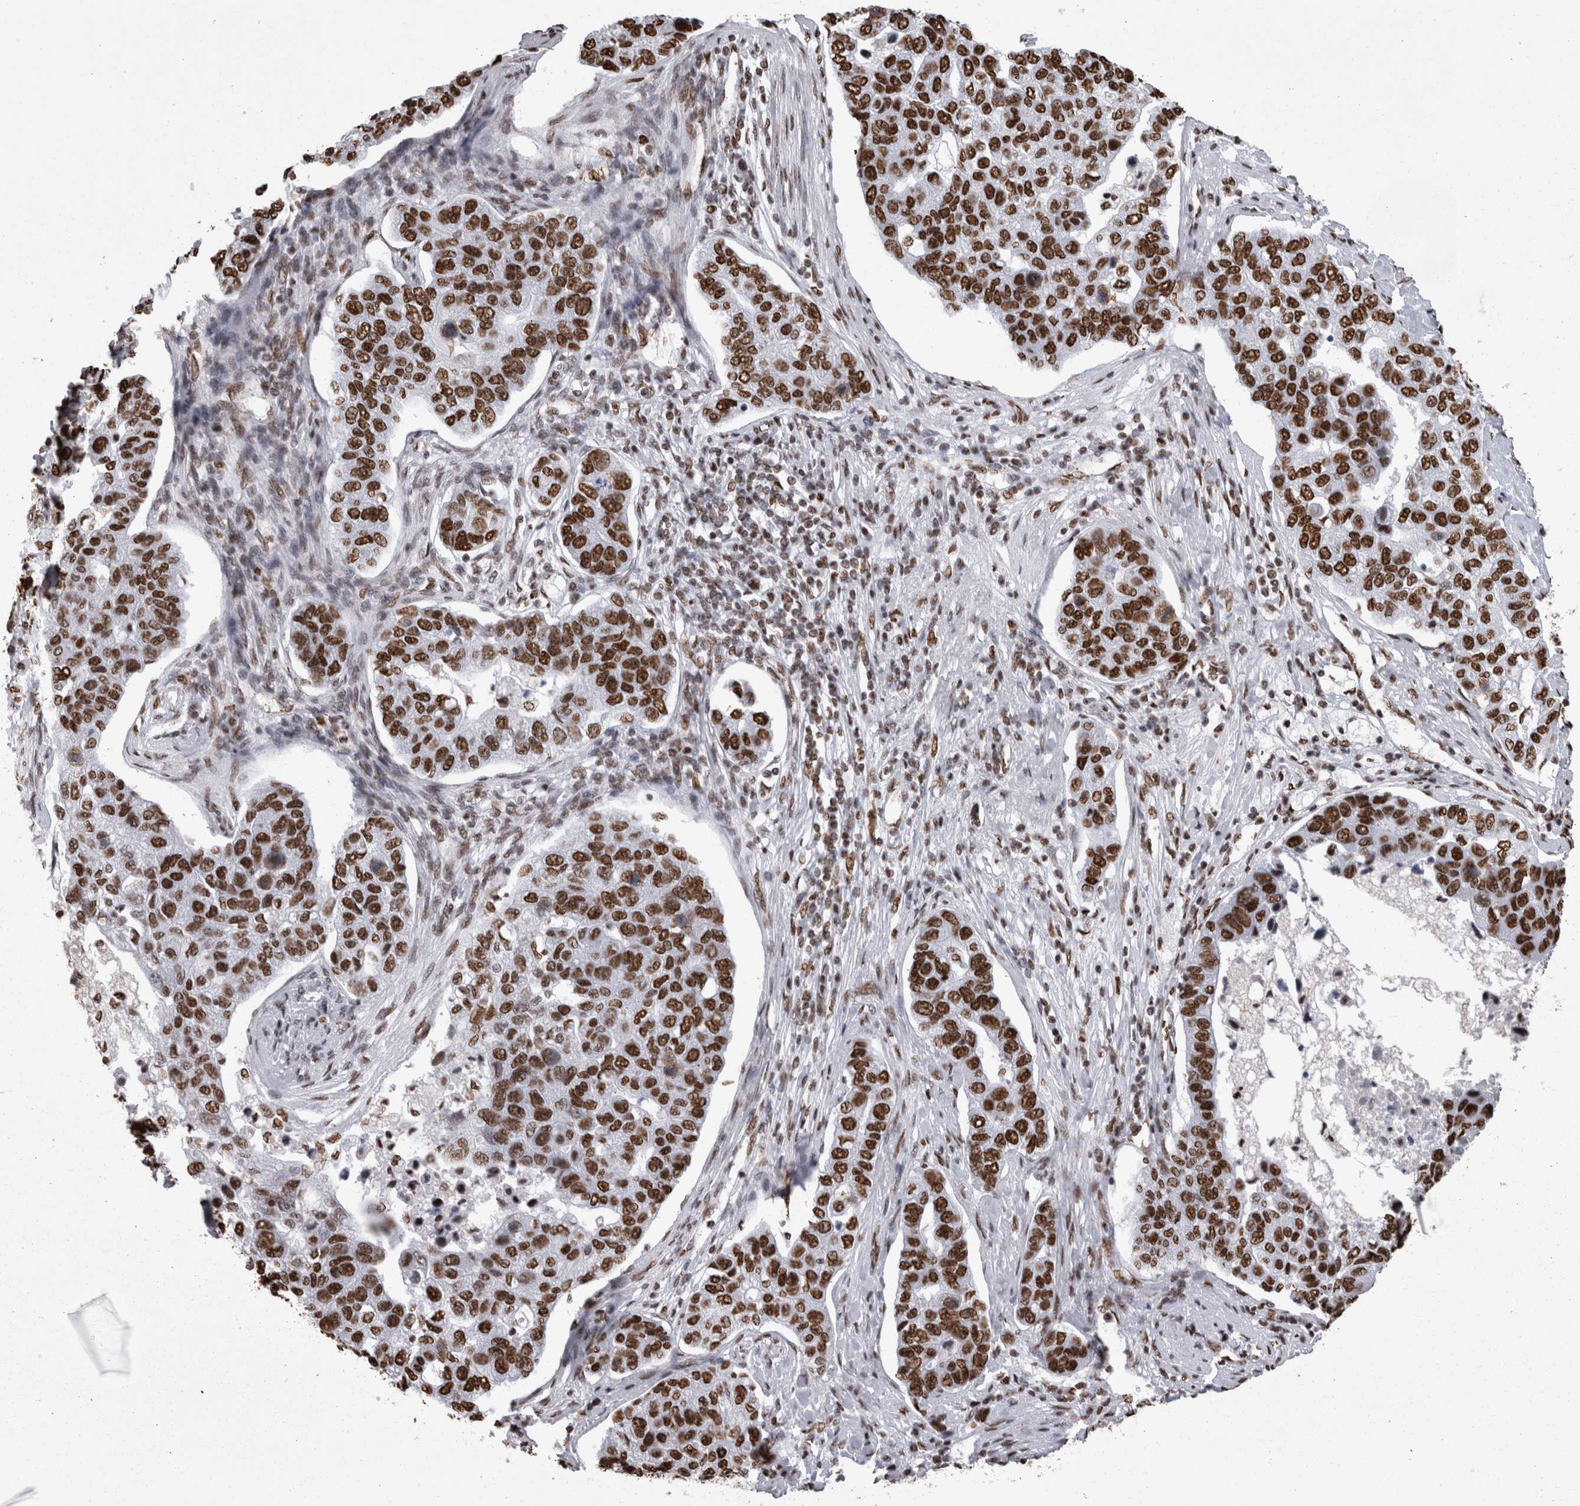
{"staining": {"intensity": "strong", "quantity": ">75%", "location": "nuclear"}, "tissue": "pancreatic cancer", "cell_type": "Tumor cells", "image_type": "cancer", "snomed": [{"axis": "morphology", "description": "Adenocarcinoma, NOS"}, {"axis": "topography", "description": "Pancreas"}], "caption": "Immunohistochemistry of pancreatic cancer (adenocarcinoma) exhibits high levels of strong nuclear expression in about >75% of tumor cells.", "gene": "HNRNPM", "patient": {"sex": "female", "age": 61}}